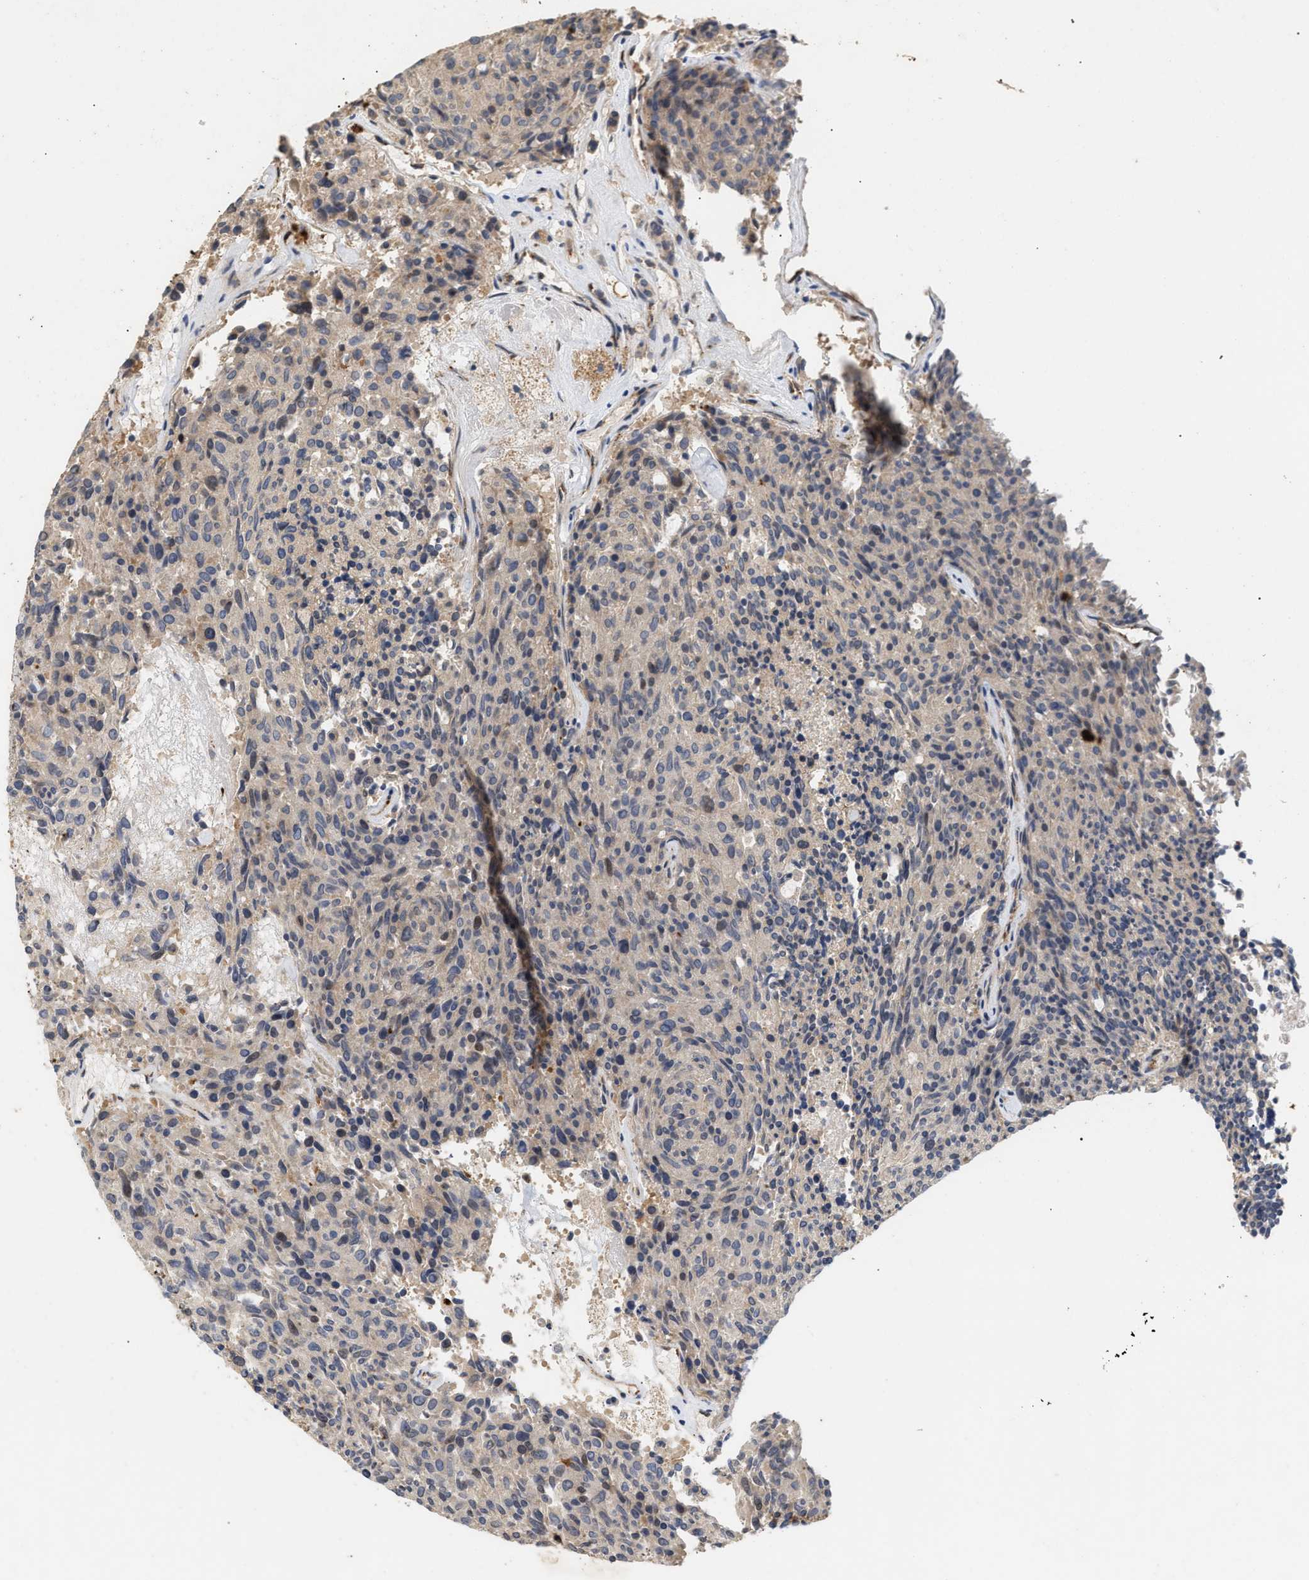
{"staining": {"intensity": "weak", "quantity": "<25%", "location": "cytoplasmic/membranous"}, "tissue": "carcinoid", "cell_type": "Tumor cells", "image_type": "cancer", "snomed": [{"axis": "morphology", "description": "Carcinoid, malignant, NOS"}, {"axis": "topography", "description": "Pancreas"}], "caption": "High magnification brightfield microscopy of carcinoid (malignant) stained with DAB (3,3'-diaminobenzidine) (brown) and counterstained with hematoxylin (blue): tumor cells show no significant positivity. (DAB IHC, high magnification).", "gene": "PLCD1", "patient": {"sex": "female", "age": 54}}